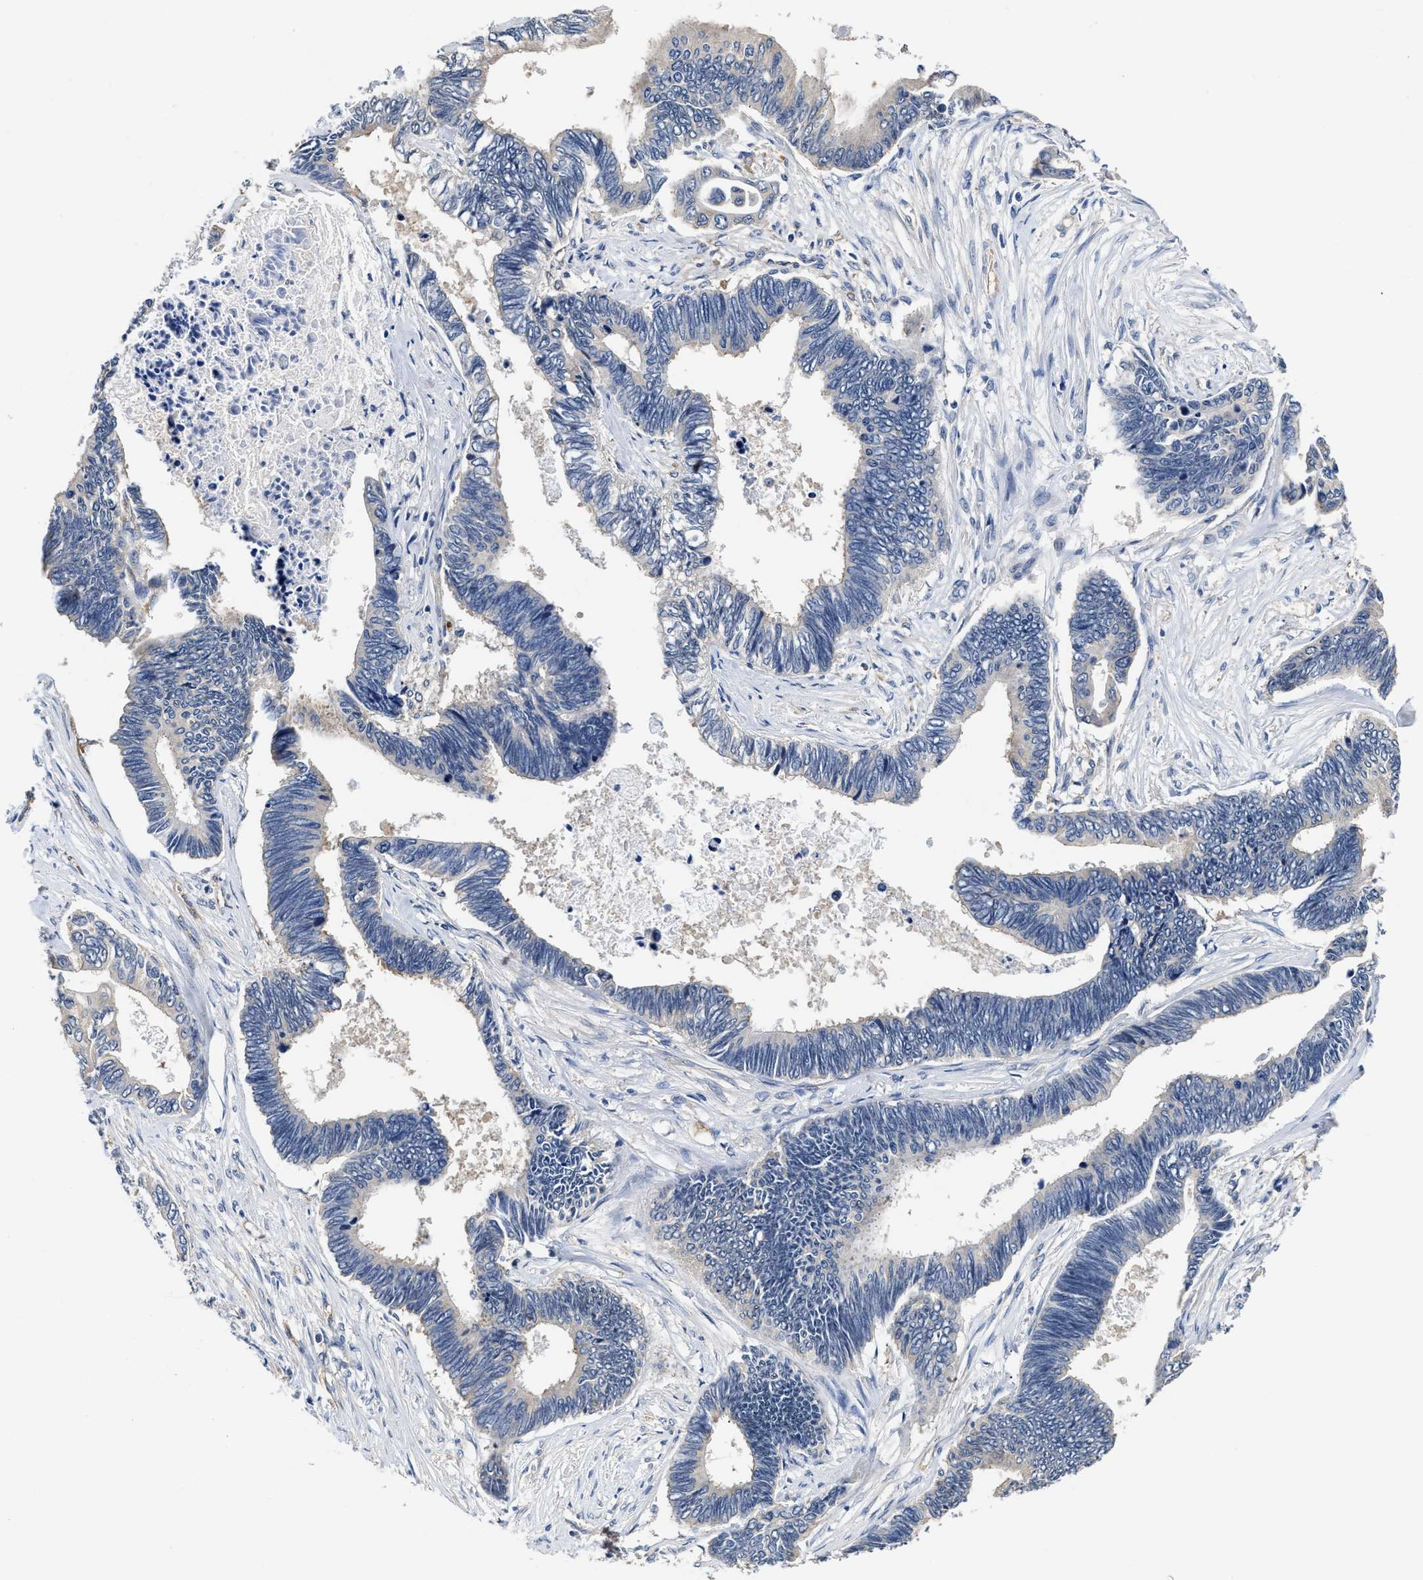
{"staining": {"intensity": "negative", "quantity": "none", "location": "none"}, "tissue": "pancreatic cancer", "cell_type": "Tumor cells", "image_type": "cancer", "snomed": [{"axis": "morphology", "description": "Adenocarcinoma, NOS"}, {"axis": "topography", "description": "Pancreas"}], "caption": "DAB immunohistochemical staining of human adenocarcinoma (pancreatic) displays no significant staining in tumor cells.", "gene": "C22orf42", "patient": {"sex": "female", "age": 70}}